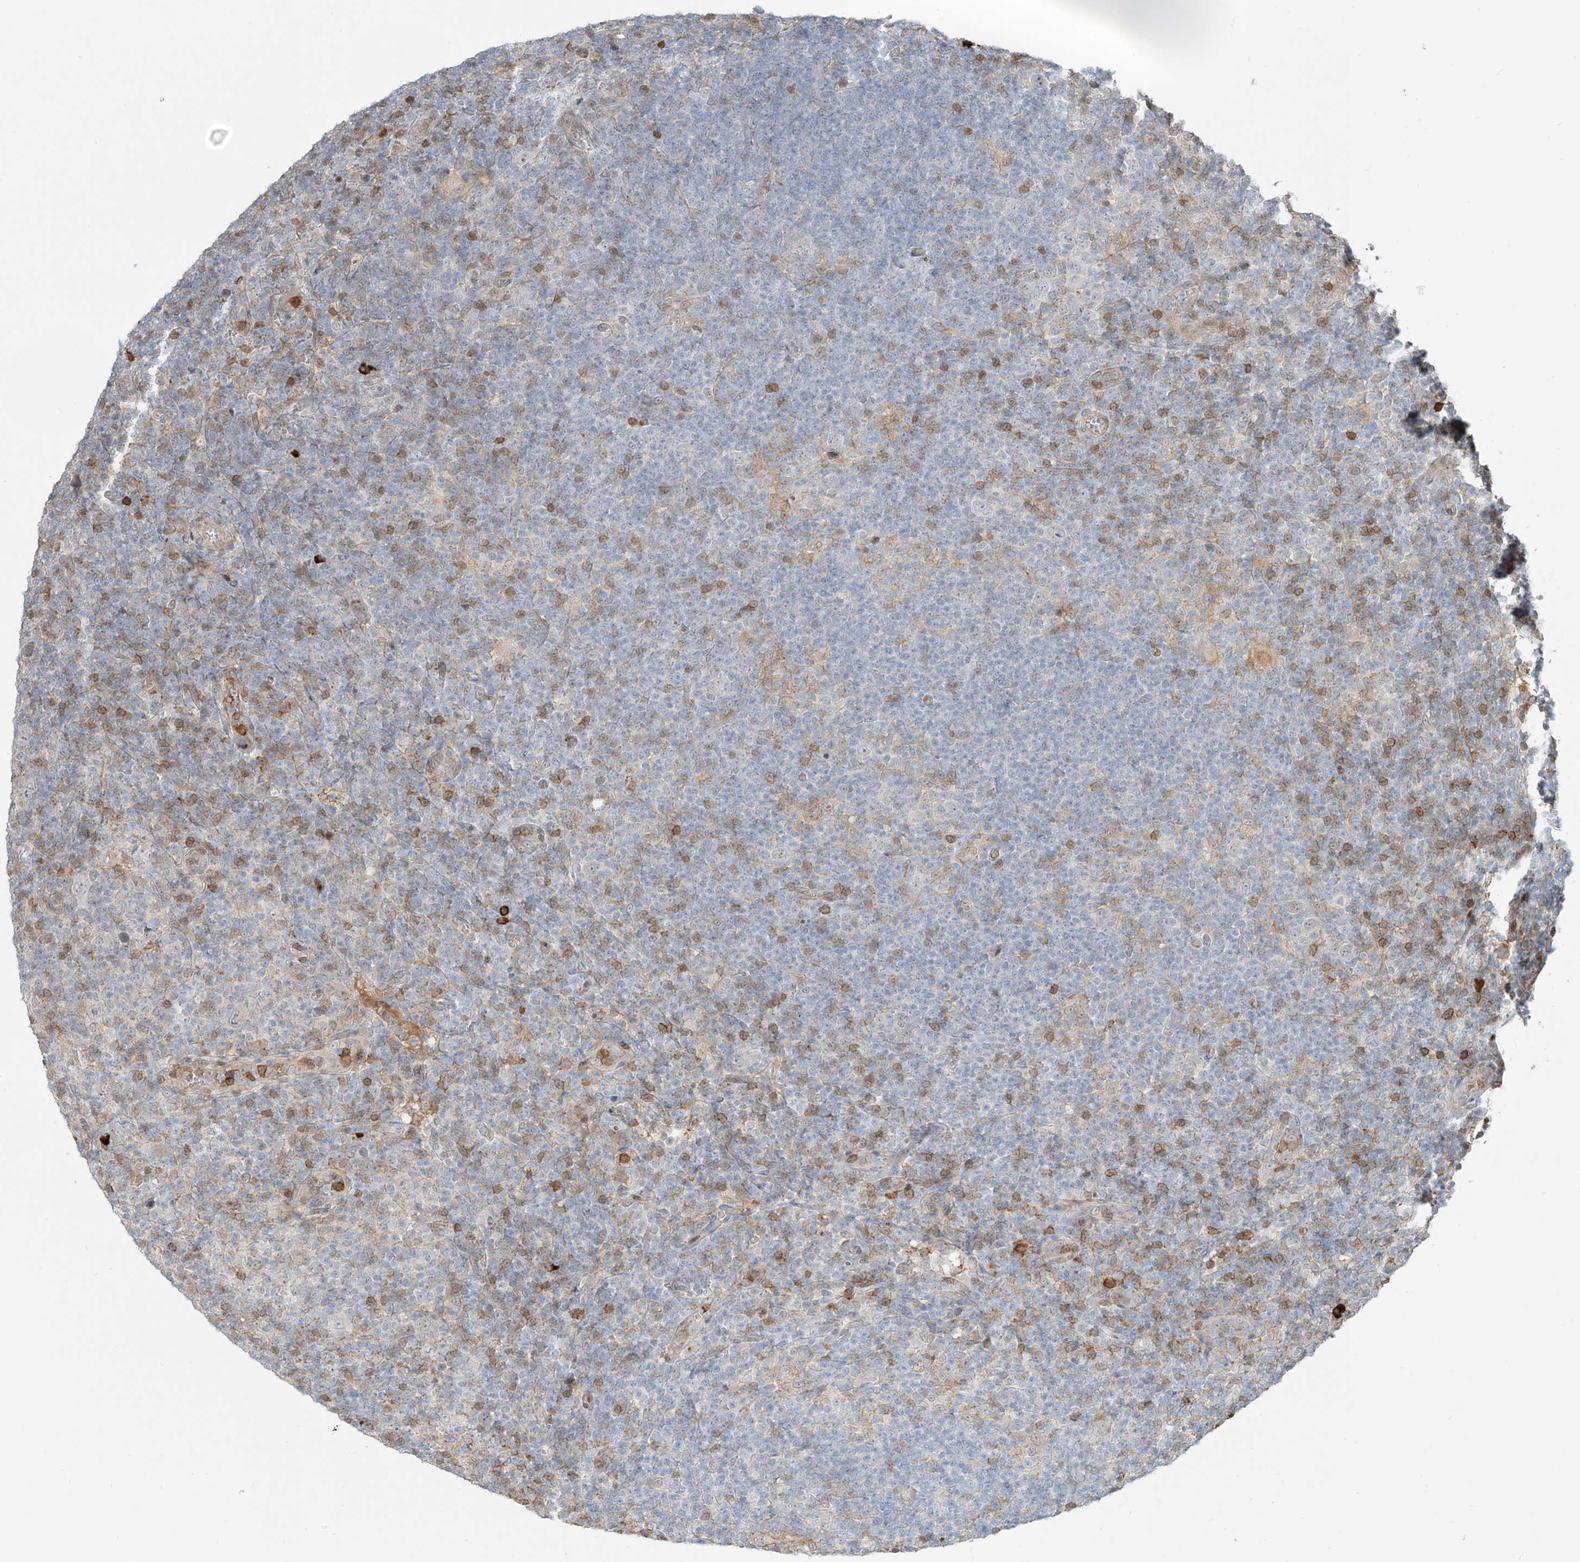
{"staining": {"intensity": "negative", "quantity": "none", "location": "none"}, "tissue": "lymphoma", "cell_type": "Tumor cells", "image_type": "cancer", "snomed": [{"axis": "morphology", "description": "Hodgkin's disease, NOS"}, {"axis": "topography", "description": "Lymph node"}], "caption": "Tumor cells show no significant protein positivity in lymphoma. (DAB immunohistochemistry (IHC) visualized using brightfield microscopy, high magnification).", "gene": "CEP162", "patient": {"sex": "female", "age": 57}}